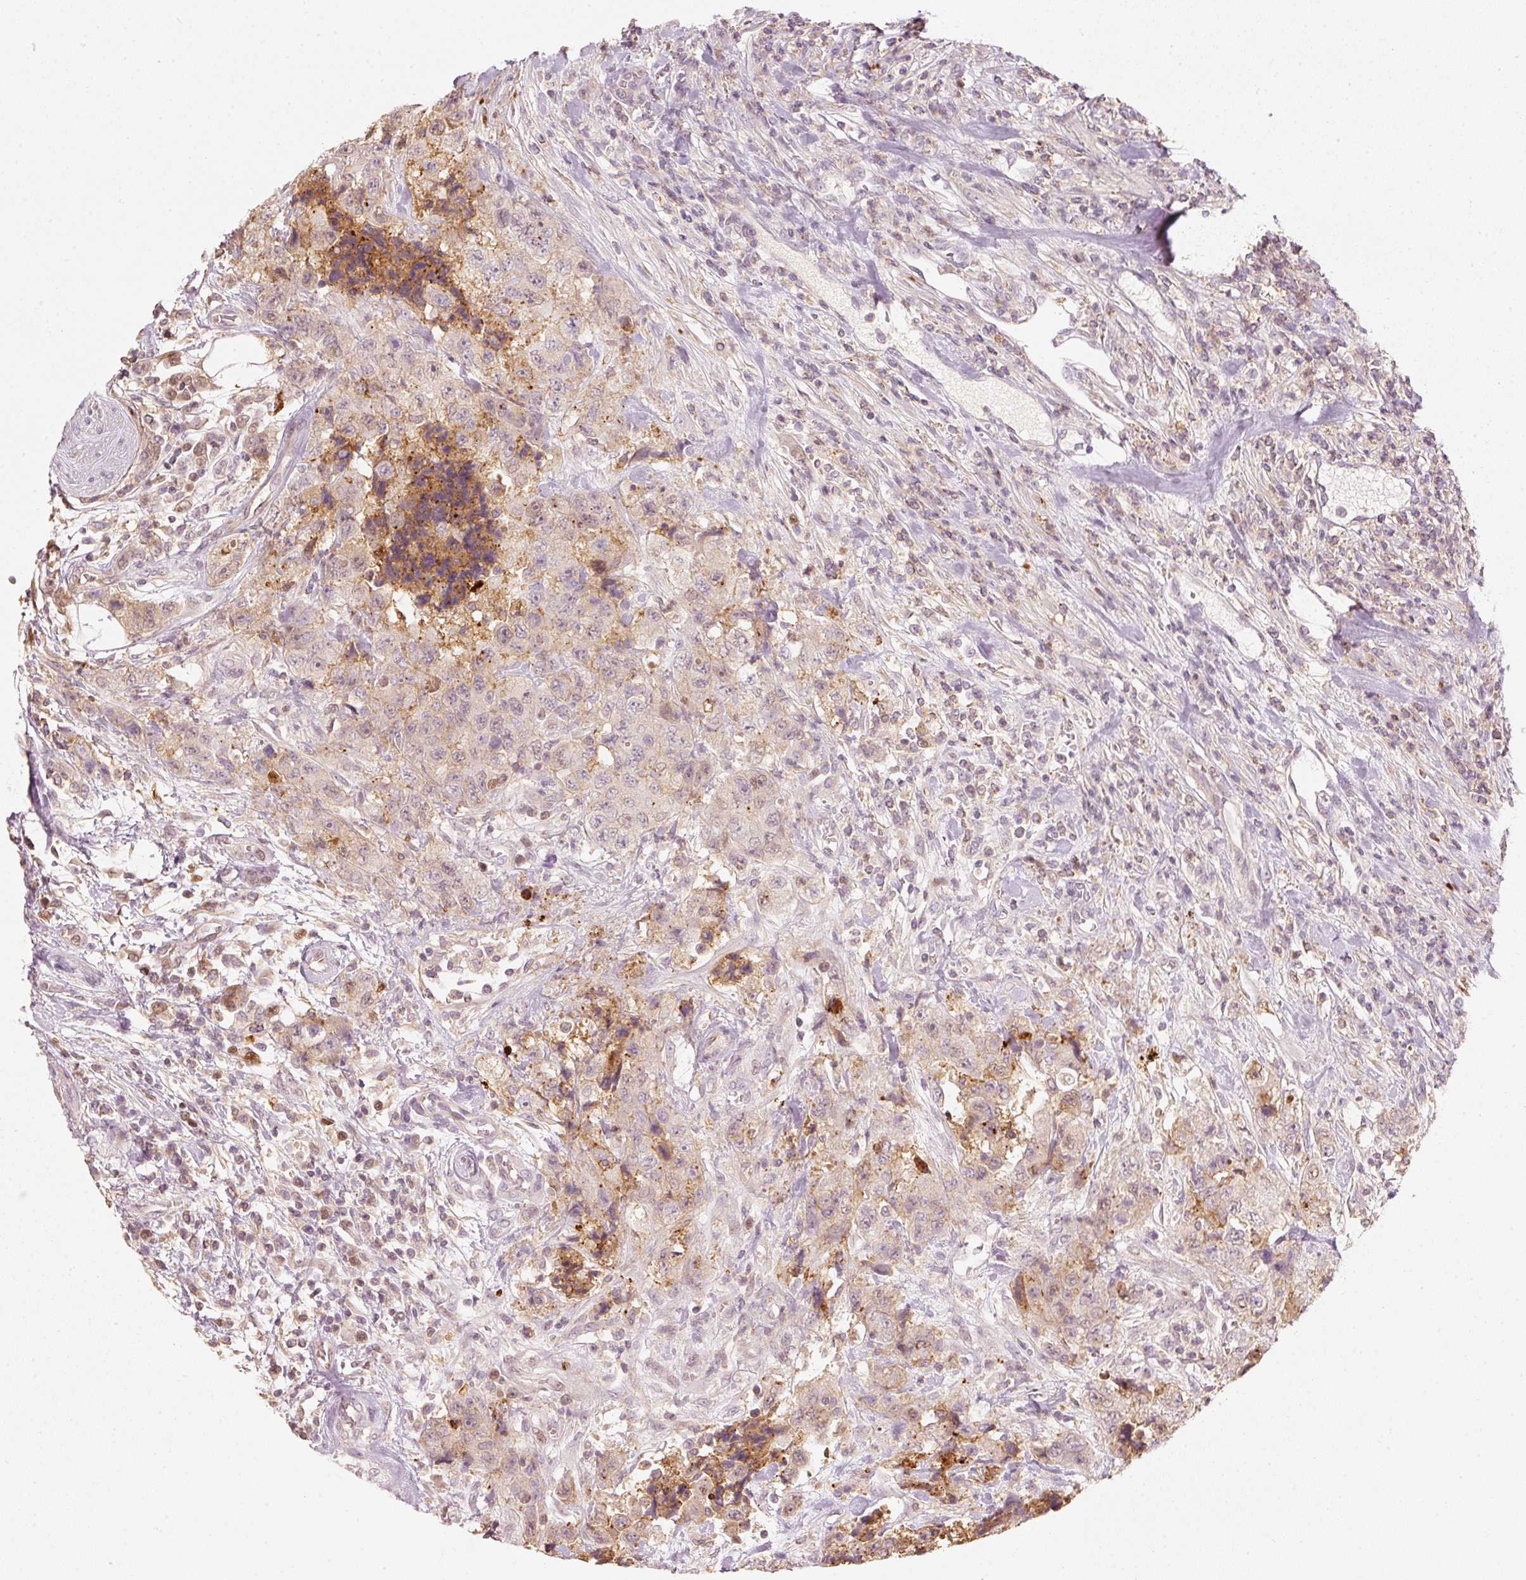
{"staining": {"intensity": "weak", "quantity": "<25%", "location": "nuclear"}, "tissue": "urothelial cancer", "cell_type": "Tumor cells", "image_type": "cancer", "snomed": [{"axis": "morphology", "description": "Urothelial carcinoma, High grade"}, {"axis": "topography", "description": "Urinary bladder"}], "caption": "DAB immunohistochemical staining of human urothelial cancer displays no significant positivity in tumor cells.", "gene": "TREX2", "patient": {"sex": "female", "age": 78}}